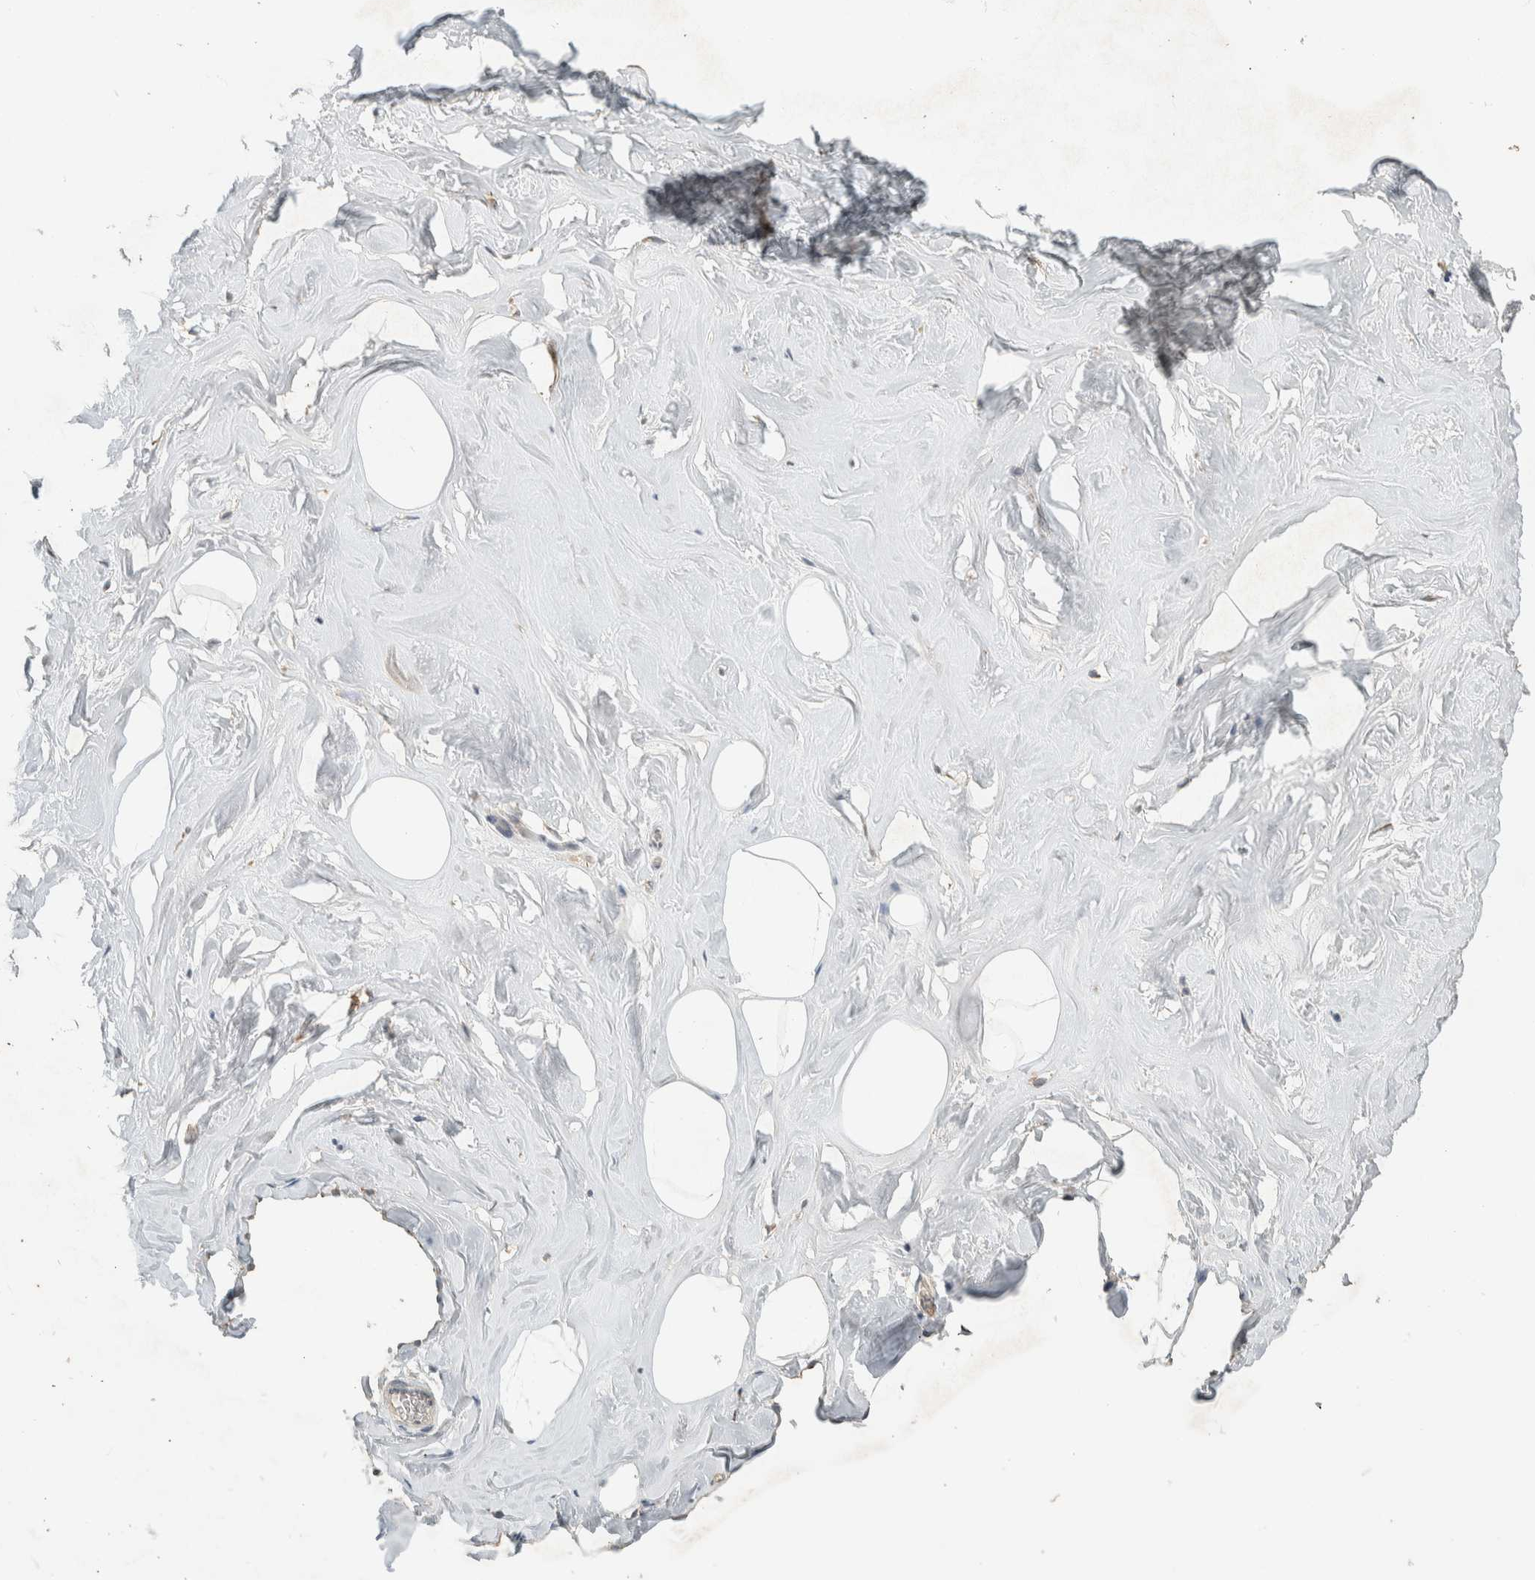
{"staining": {"intensity": "weak", "quantity": "25%-75%", "location": "cytoplasmic/membranous"}, "tissue": "adipose tissue", "cell_type": "Adipocytes", "image_type": "normal", "snomed": [{"axis": "morphology", "description": "Normal tissue, NOS"}, {"axis": "morphology", "description": "Fibrosis, NOS"}, {"axis": "topography", "description": "Breast"}, {"axis": "topography", "description": "Adipose tissue"}], "caption": "This is a photomicrograph of immunohistochemistry staining of unremarkable adipose tissue, which shows weak positivity in the cytoplasmic/membranous of adipocytes.", "gene": "RAB11FIP1", "patient": {"sex": "female", "age": 39}}